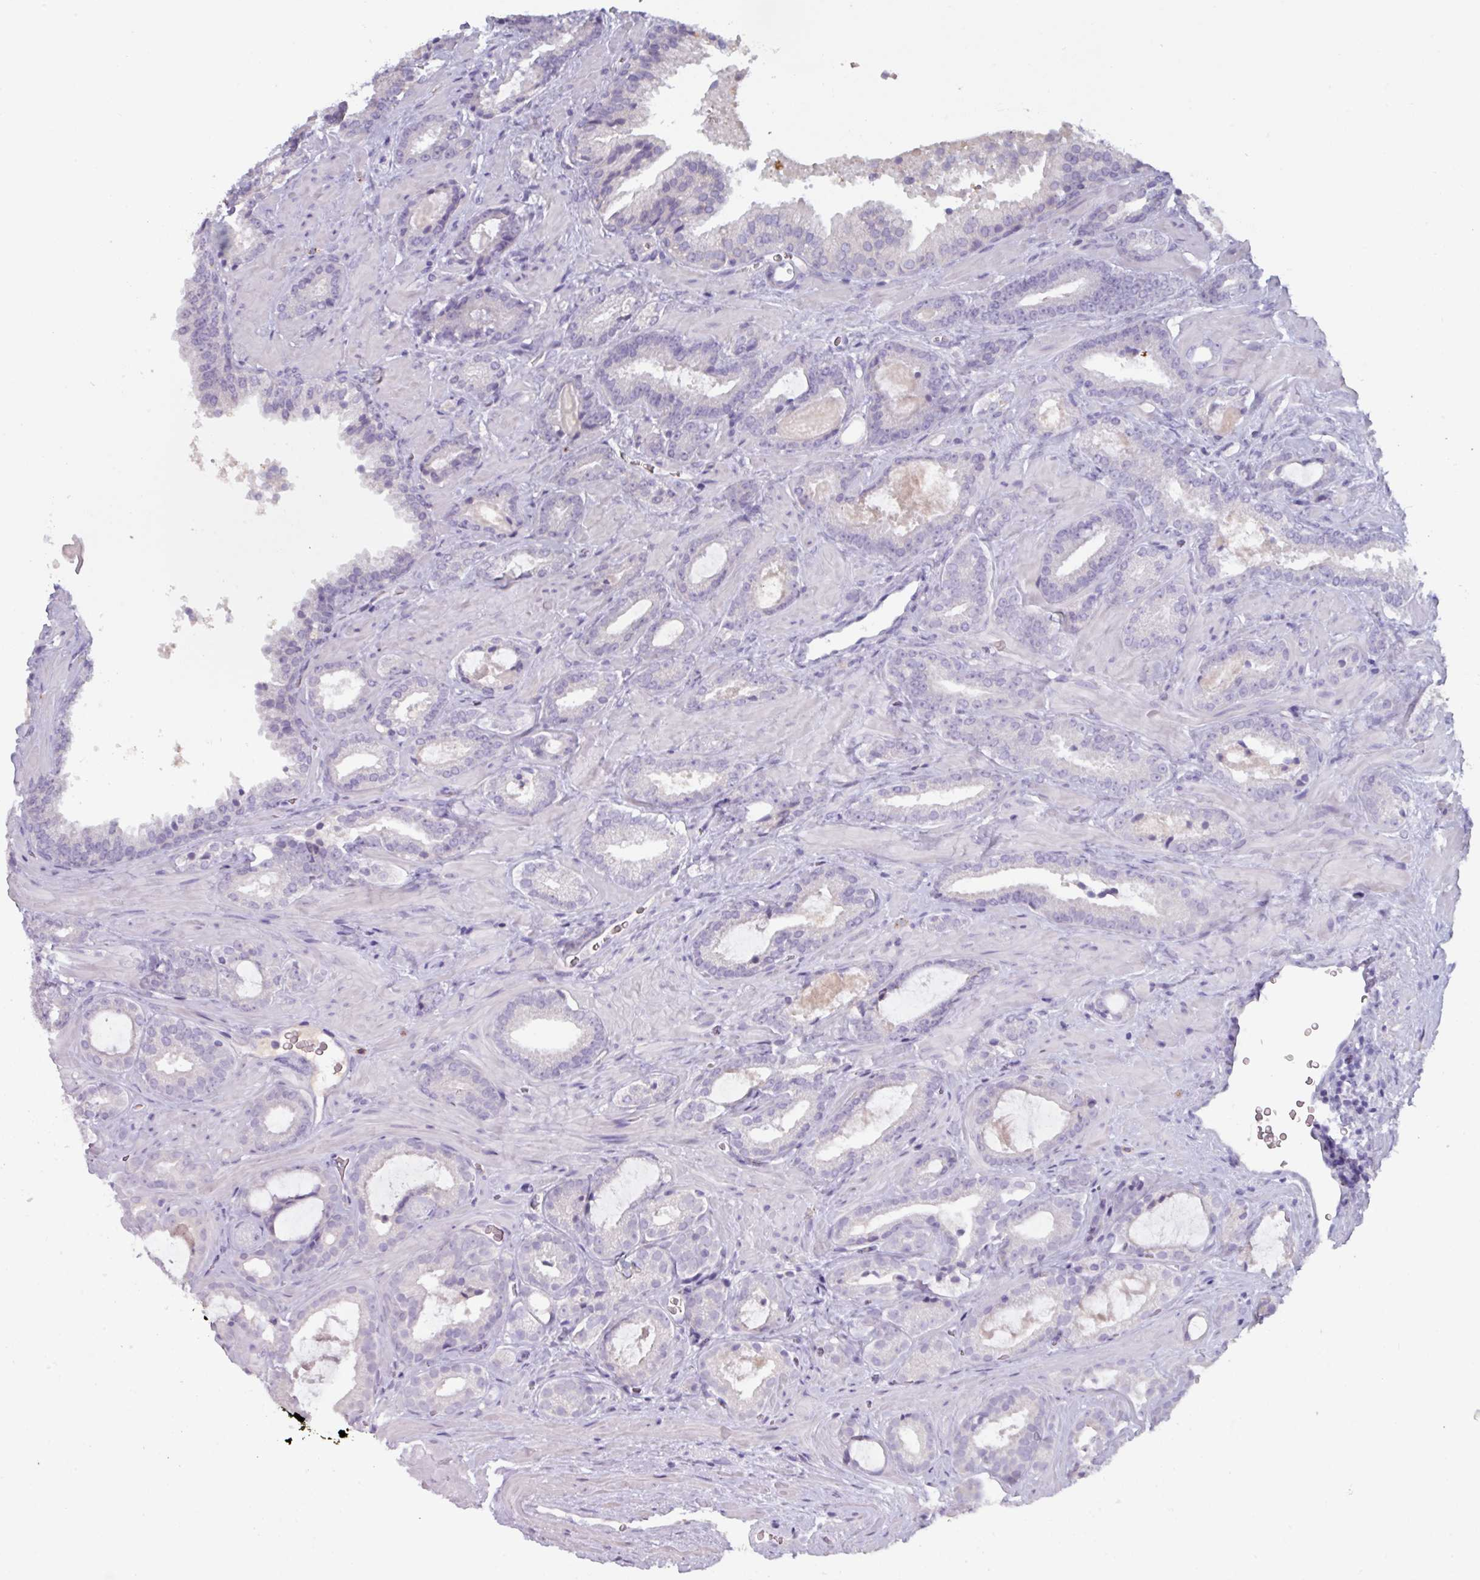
{"staining": {"intensity": "negative", "quantity": "none", "location": "none"}, "tissue": "prostate cancer", "cell_type": "Tumor cells", "image_type": "cancer", "snomed": [{"axis": "morphology", "description": "Adenocarcinoma, Low grade"}, {"axis": "topography", "description": "Prostate"}], "caption": "Immunohistochemistry of adenocarcinoma (low-grade) (prostate) demonstrates no positivity in tumor cells. Nuclei are stained in blue.", "gene": "OR2T10", "patient": {"sex": "male", "age": 62}}